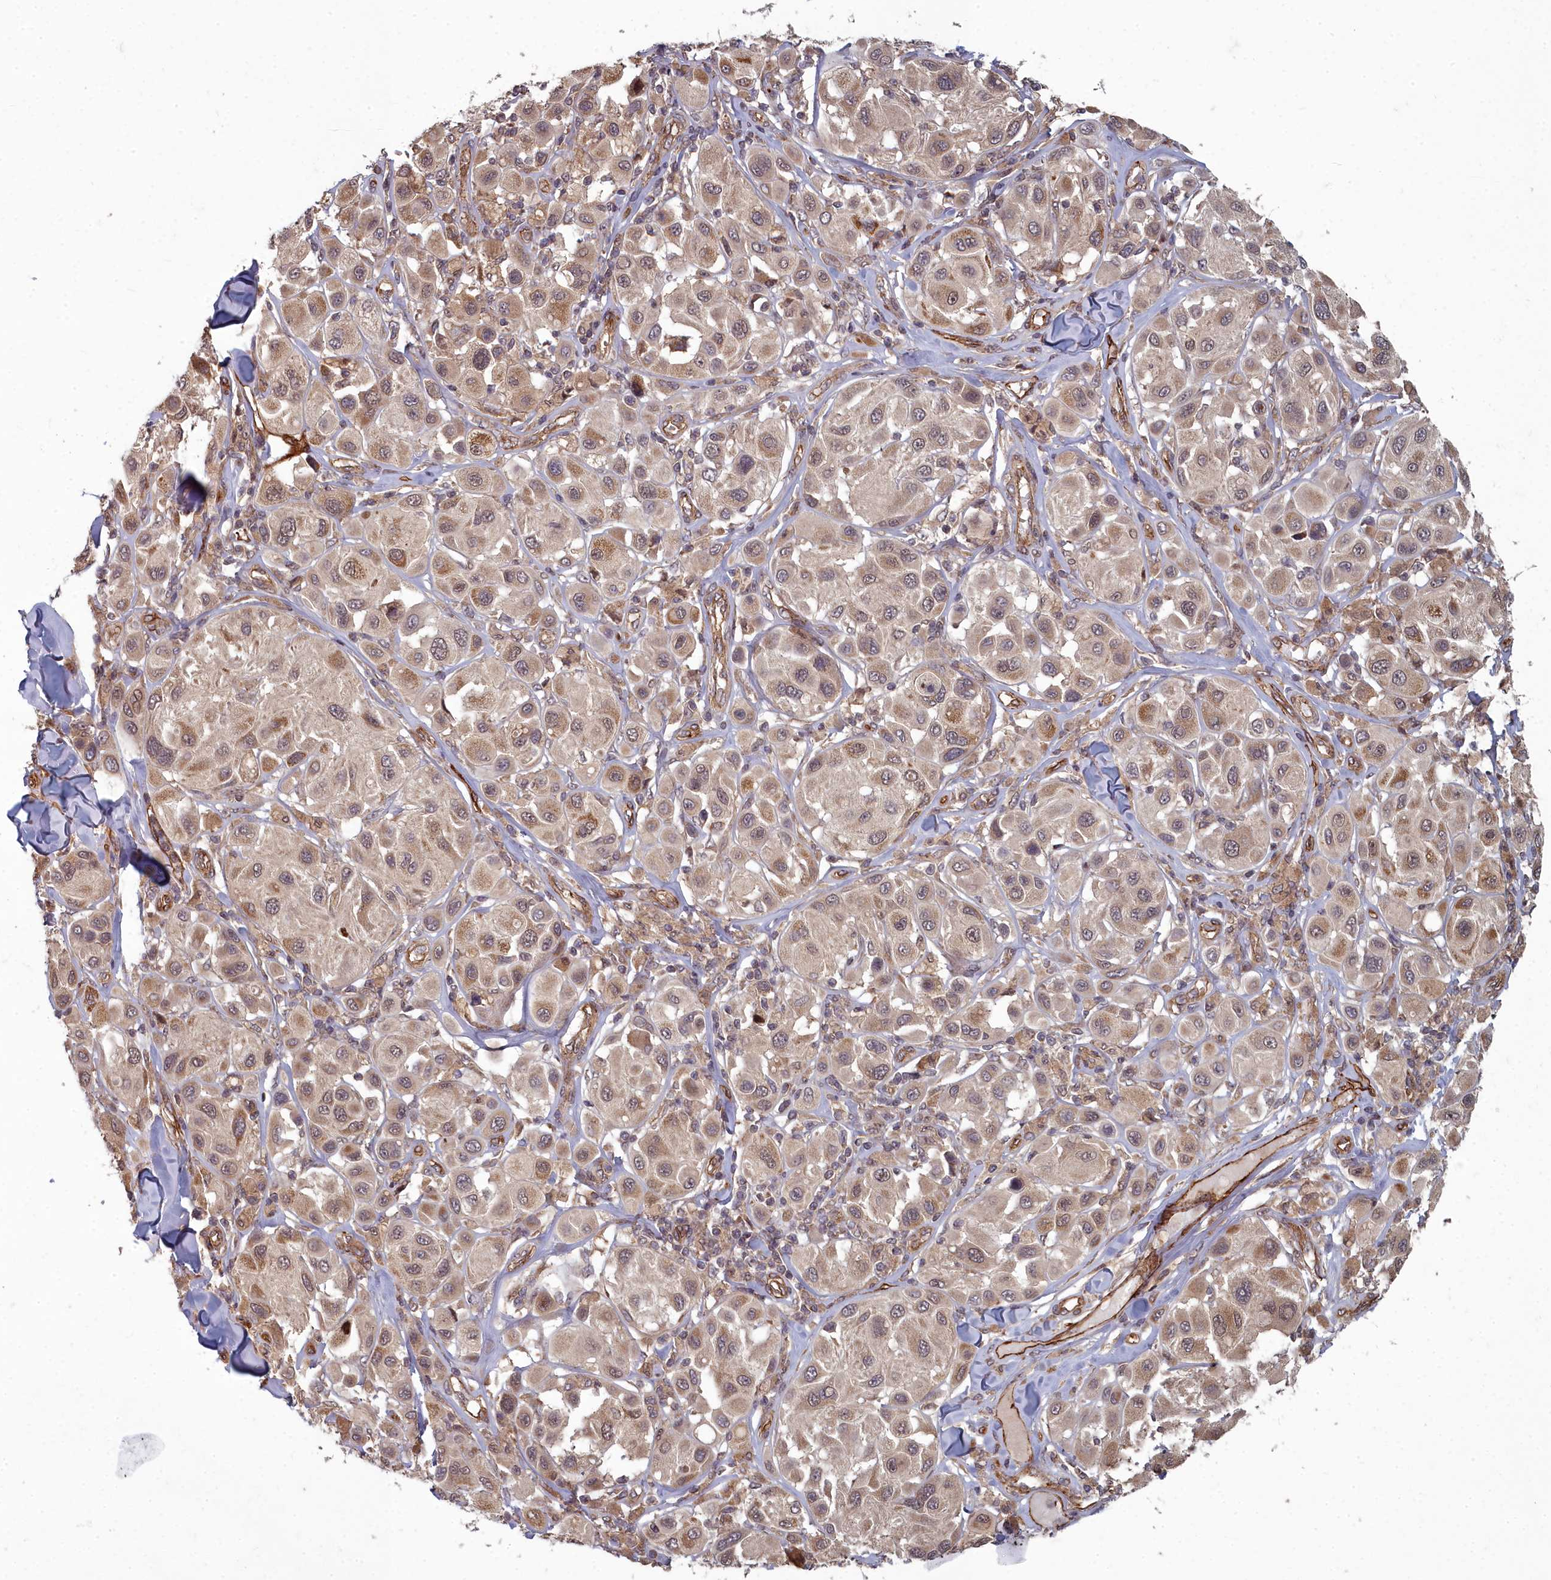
{"staining": {"intensity": "moderate", "quantity": ">75%", "location": "cytoplasmic/membranous,nuclear"}, "tissue": "melanoma", "cell_type": "Tumor cells", "image_type": "cancer", "snomed": [{"axis": "morphology", "description": "Malignant melanoma, Metastatic site"}, {"axis": "topography", "description": "Skin"}], "caption": "IHC histopathology image of neoplastic tissue: human melanoma stained using IHC reveals medium levels of moderate protein expression localized specifically in the cytoplasmic/membranous and nuclear of tumor cells, appearing as a cytoplasmic/membranous and nuclear brown color.", "gene": "TSPYL4", "patient": {"sex": "male", "age": 41}}